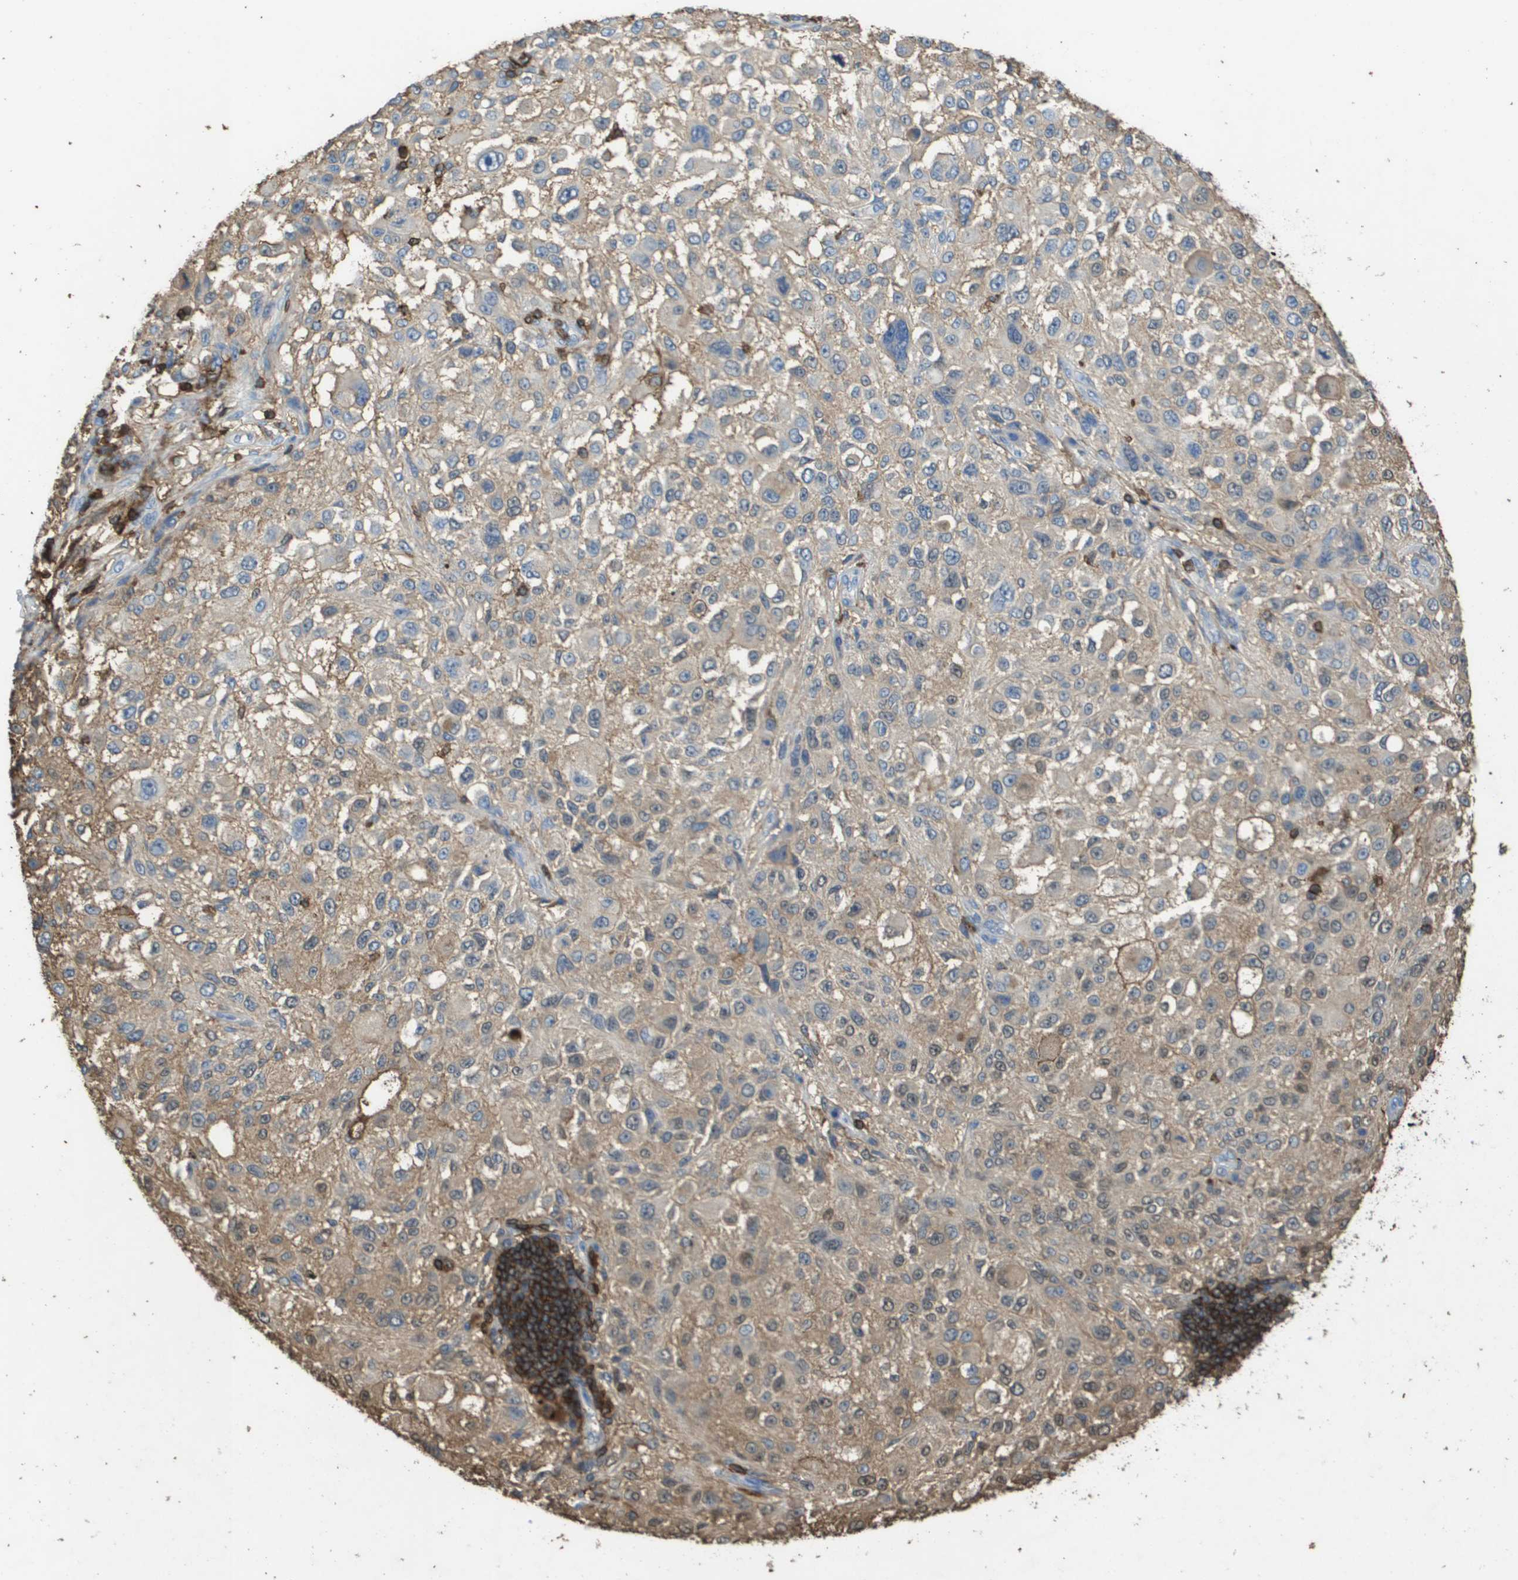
{"staining": {"intensity": "weak", "quantity": "25%-75%", "location": "cytoplasmic/membranous"}, "tissue": "melanoma", "cell_type": "Tumor cells", "image_type": "cancer", "snomed": [{"axis": "morphology", "description": "Necrosis, NOS"}, {"axis": "morphology", "description": "Malignant melanoma, NOS"}, {"axis": "topography", "description": "Skin"}], "caption": "Immunohistochemistry histopathology image of neoplastic tissue: melanoma stained using immunohistochemistry (IHC) shows low levels of weak protein expression localized specifically in the cytoplasmic/membranous of tumor cells, appearing as a cytoplasmic/membranous brown color.", "gene": "PASK", "patient": {"sex": "female", "age": 87}}